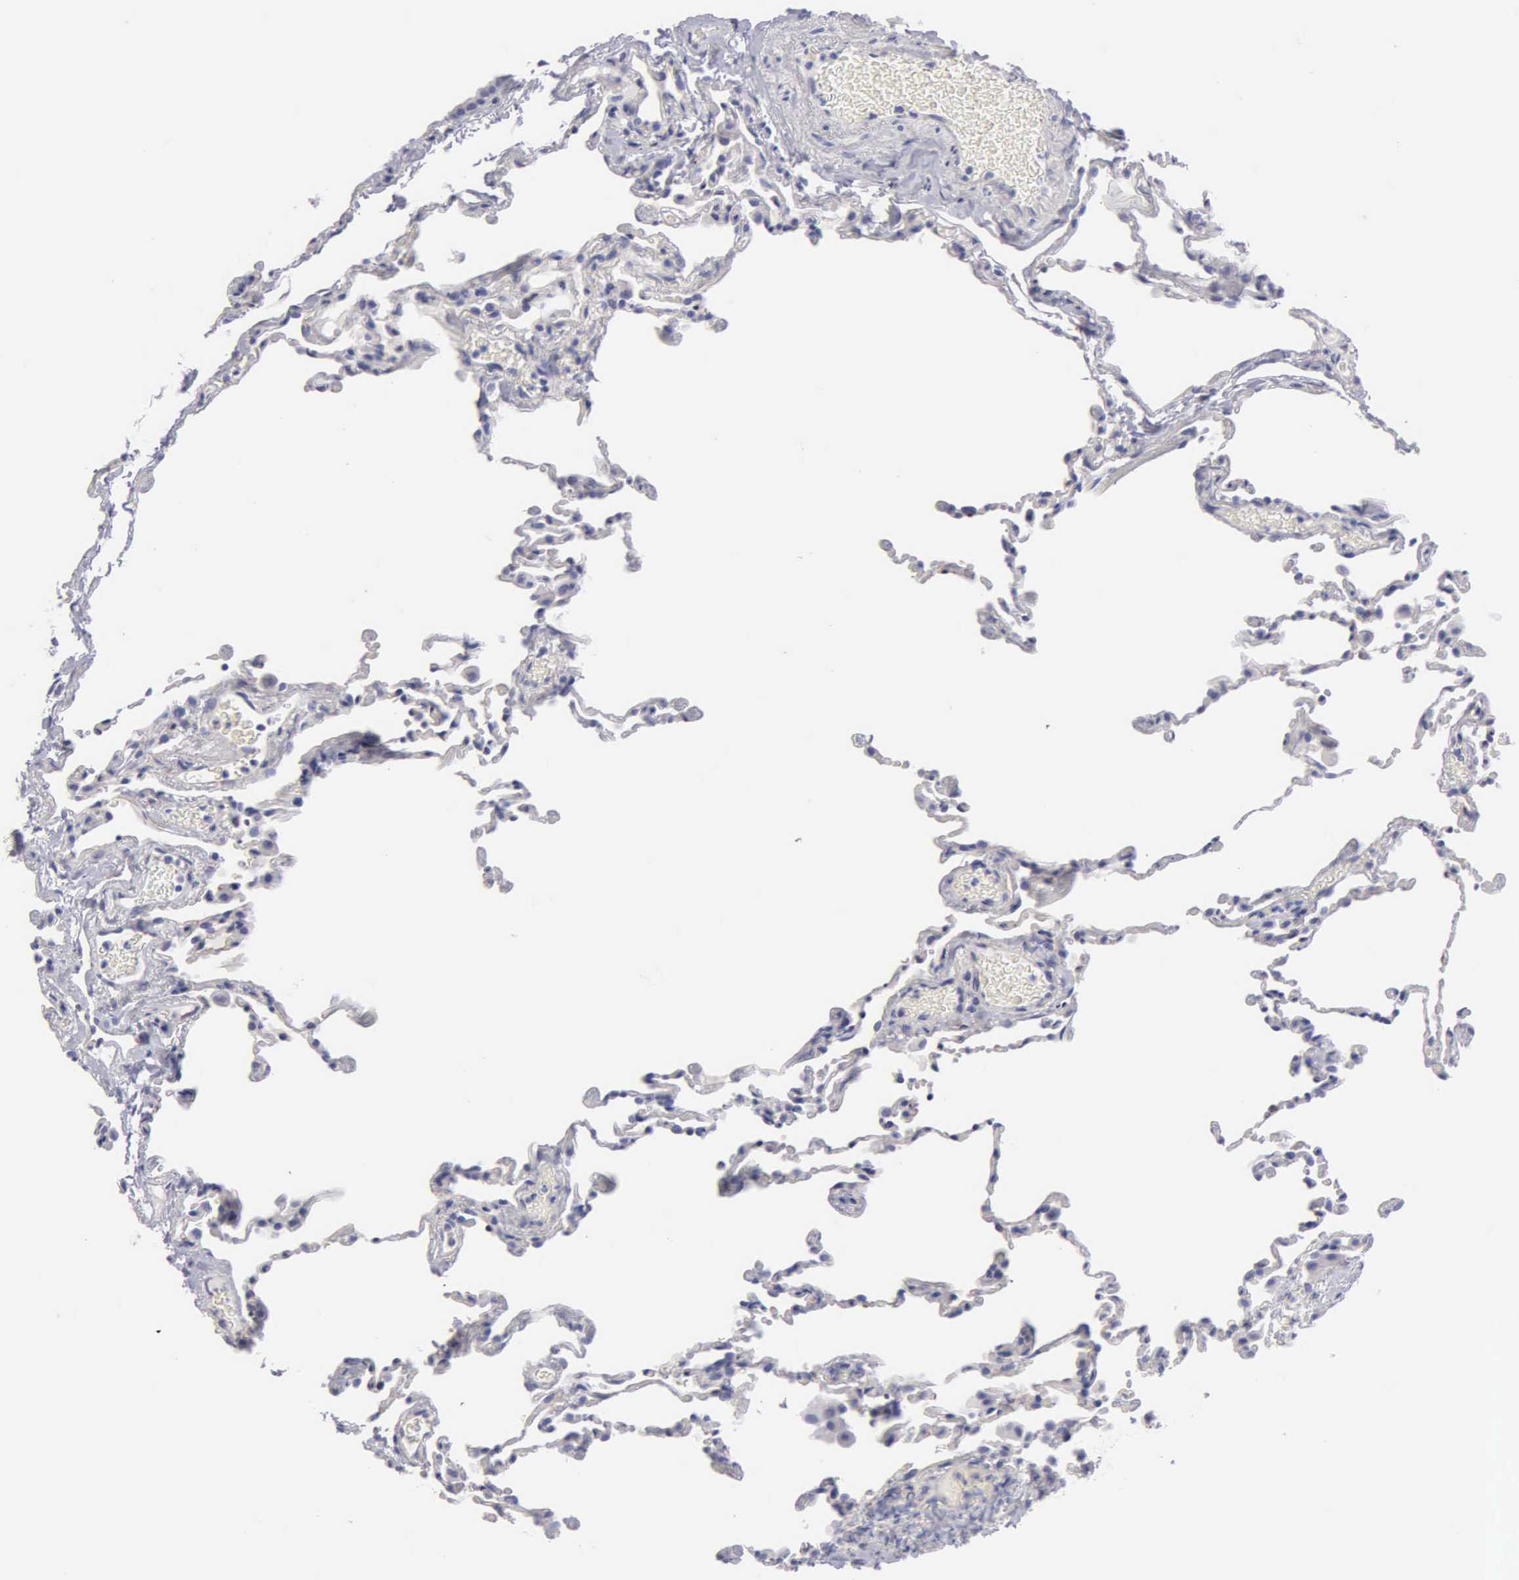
{"staining": {"intensity": "negative", "quantity": "none", "location": "none"}, "tissue": "lung", "cell_type": "Alveolar cells", "image_type": "normal", "snomed": [{"axis": "morphology", "description": "Normal tissue, NOS"}, {"axis": "topography", "description": "Lung"}], "caption": "The image displays no significant positivity in alveolar cells of lung. (Immunohistochemistry (ihc), brightfield microscopy, high magnification).", "gene": "APP", "patient": {"sex": "female", "age": 61}}